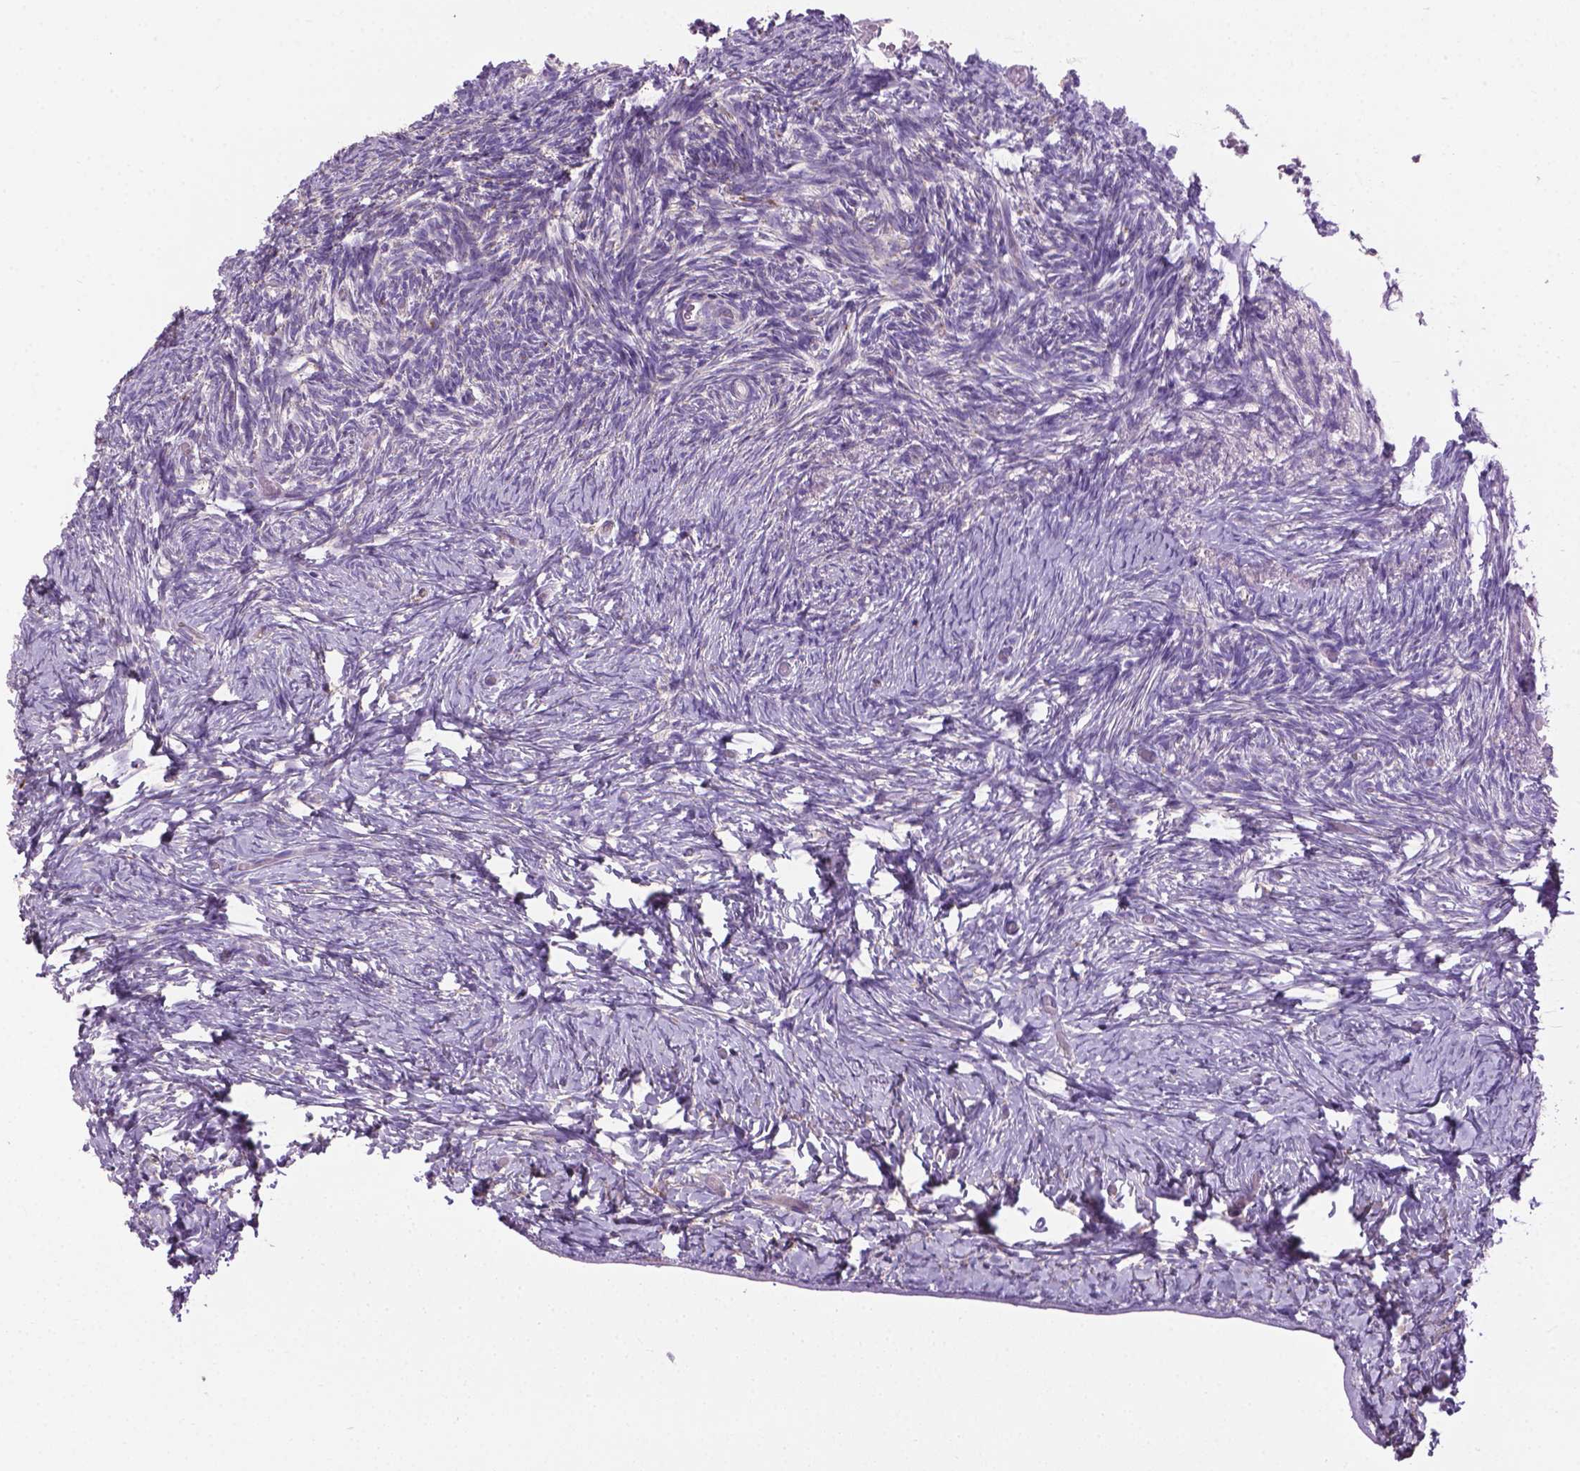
{"staining": {"intensity": "negative", "quantity": "none", "location": "none"}, "tissue": "ovary", "cell_type": "Ovarian stroma cells", "image_type": "normal", "snomed": [{"axis": "morphology", "description": "Normal tissue, NOS"}, {"axis": "topography", "description": "Ovary"}], "caption": "Immunohistochemistry (IHC) image of benign ovary: human ovary stained with DAB exhibits no significant protein staining in ovarian stroma cells.", "gene": "VDAC1", "patient": {"sex": "female", "age": 39}}